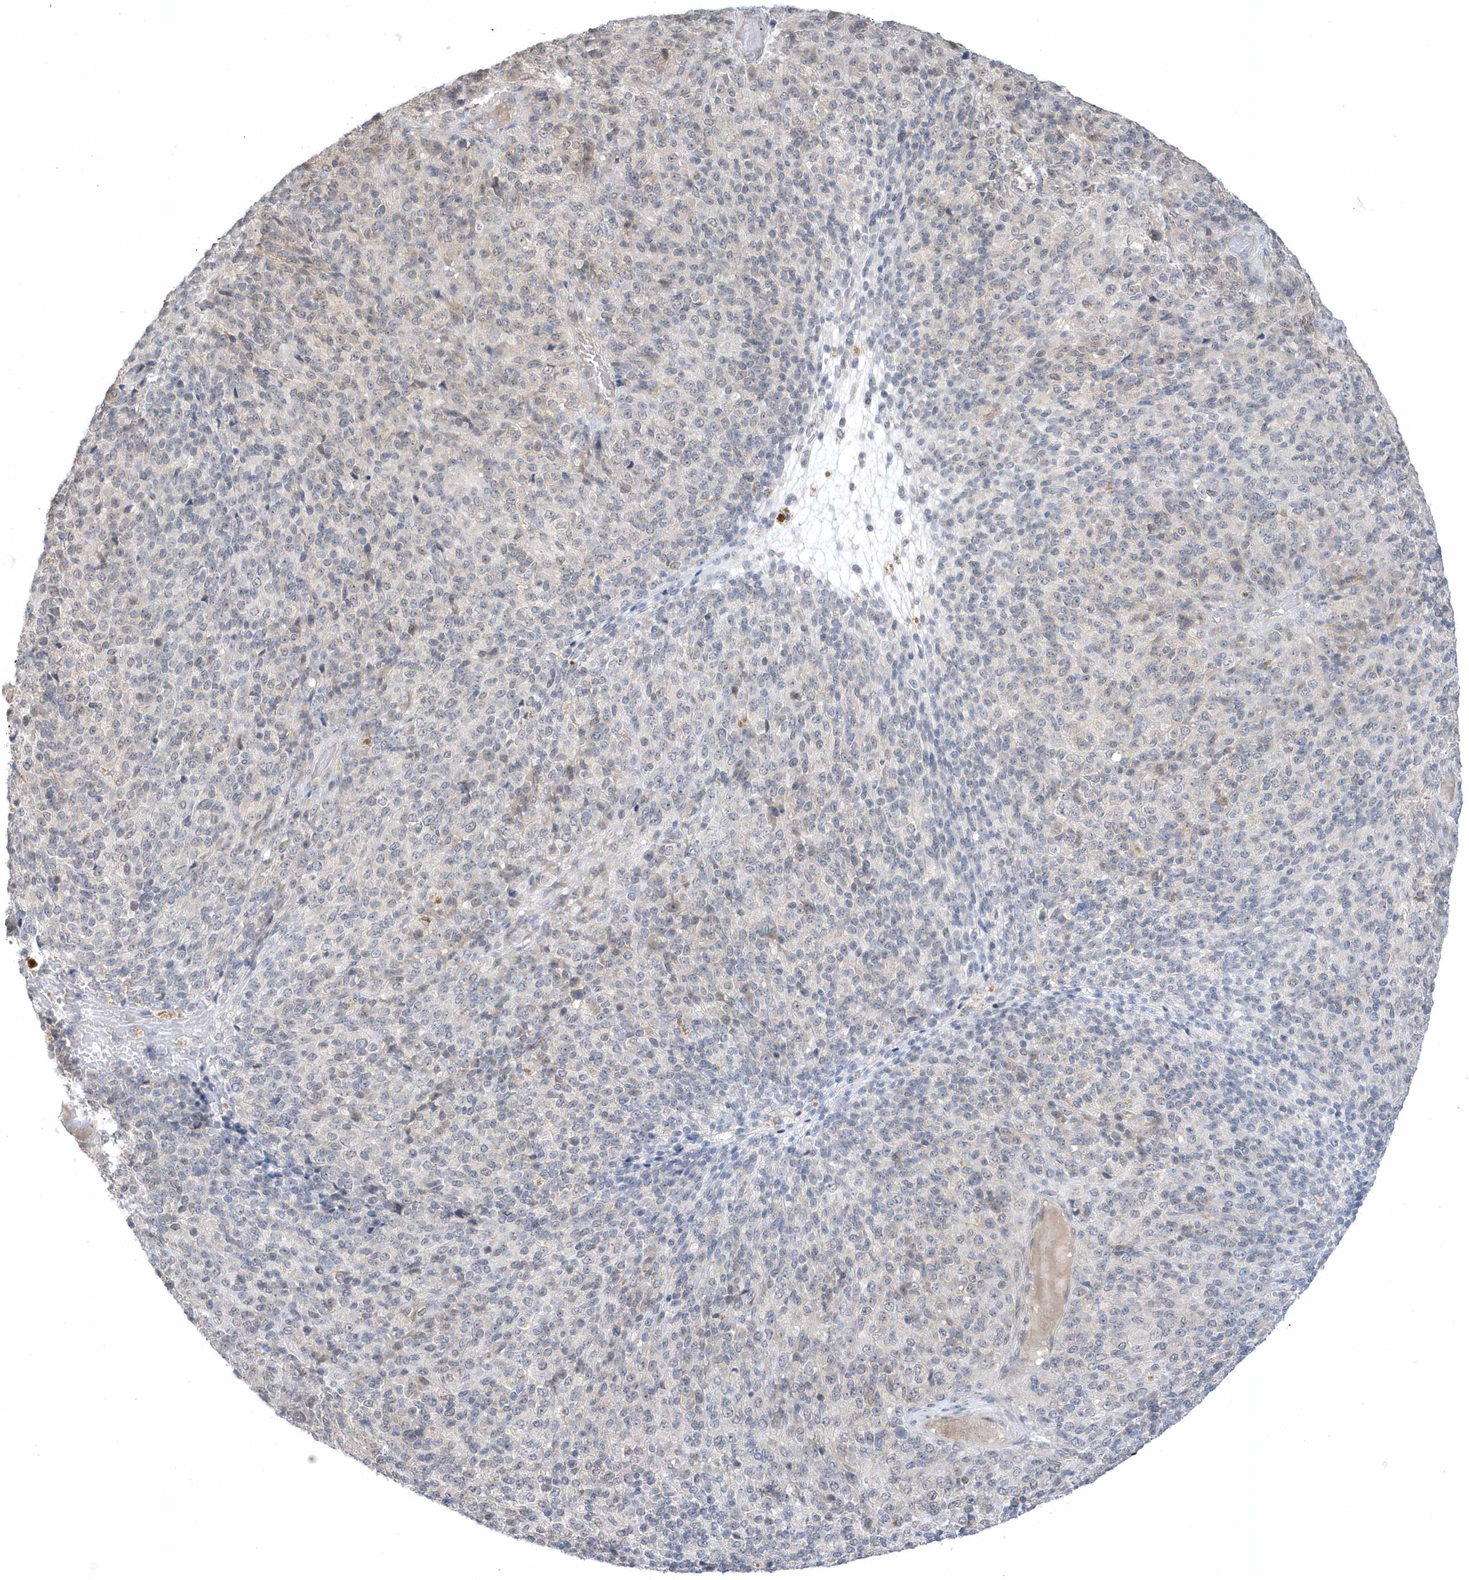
{"staining": {"intensity": "negative", "quantity": "none", "location": "none"}, "tissue": "melanoma", "cell_type": "Tumor cells", "image_type": "cancer", "snomed": [{"axis": "morphology", "description": "Malignant melanoma, Metastatic site"}, {"axis": "topography", "description": "Brain"}], "caption": "High power microscopy micrograph of an IHC histopathology image of melanoma, revealing no significant positivity in tumor cells.", "gene": "ZC3H12D", "patient": {"sex": "female", "age": 56}}